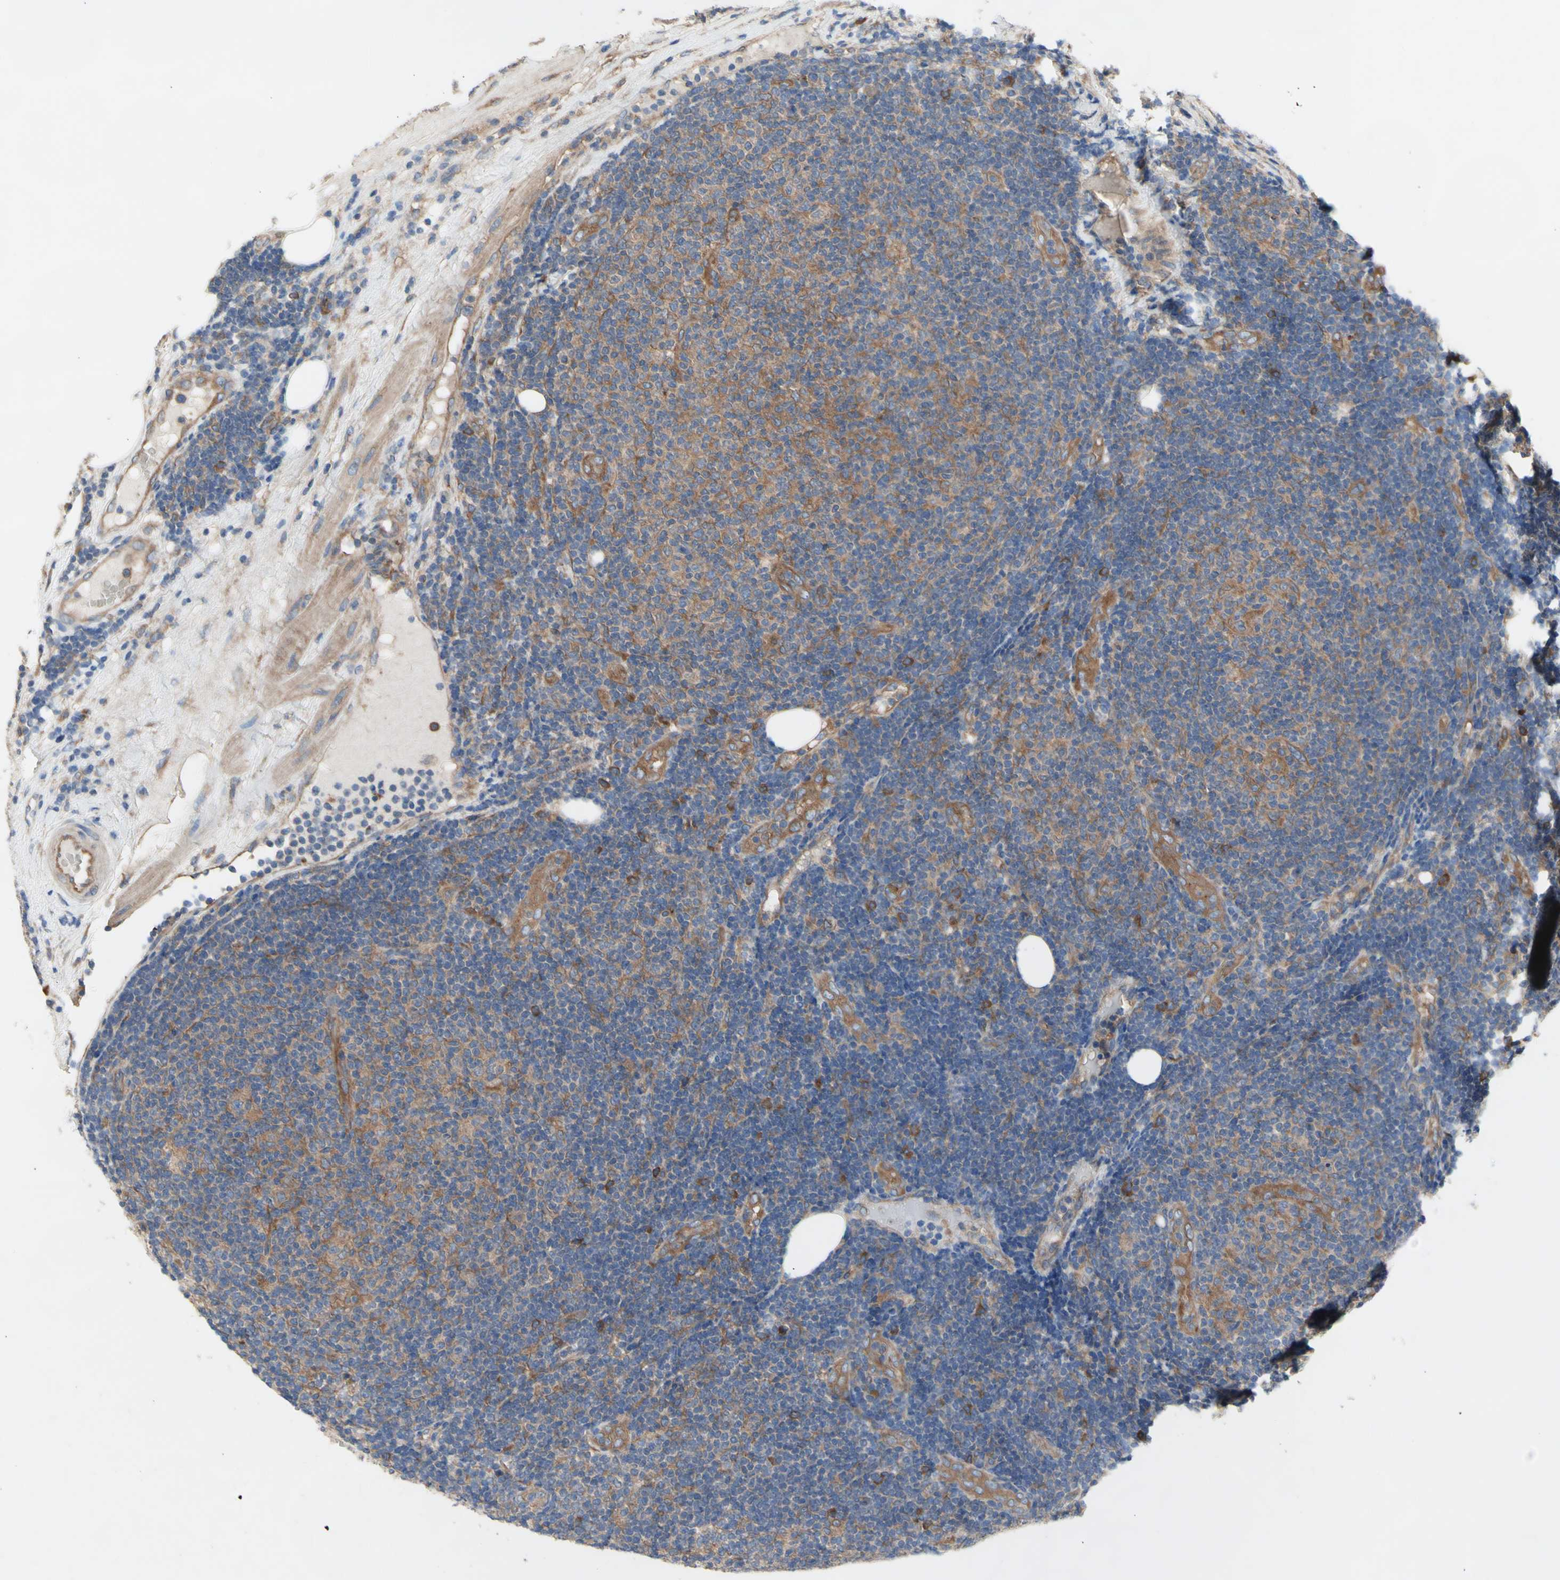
{"staining": {"intensity": "weak", "quantity": "<25%", "location": "cytoplasmic/membranous"}, "tissue": "lymphoma", "cell_type": "Tumor cells", "image_type": "cancer", "snomed": [{"axis": "morphology", "description": "Malignant lymphoma, non-Hodgkin's type, Low grade"}, {"axis": "topography", "description": "Lymph node"}], "caption": "This is a photomicrograph of immunohistochemistry (IHC) staining of low-grade malignant lymphoma, non-Hodgkin's type, which shows no positivity in tumor cells. (Brightfield microscopy of DAB immunohistochemistry at high magnification).", "gene": "KLC1", "patient": {"sex": "male", "age": 83}}